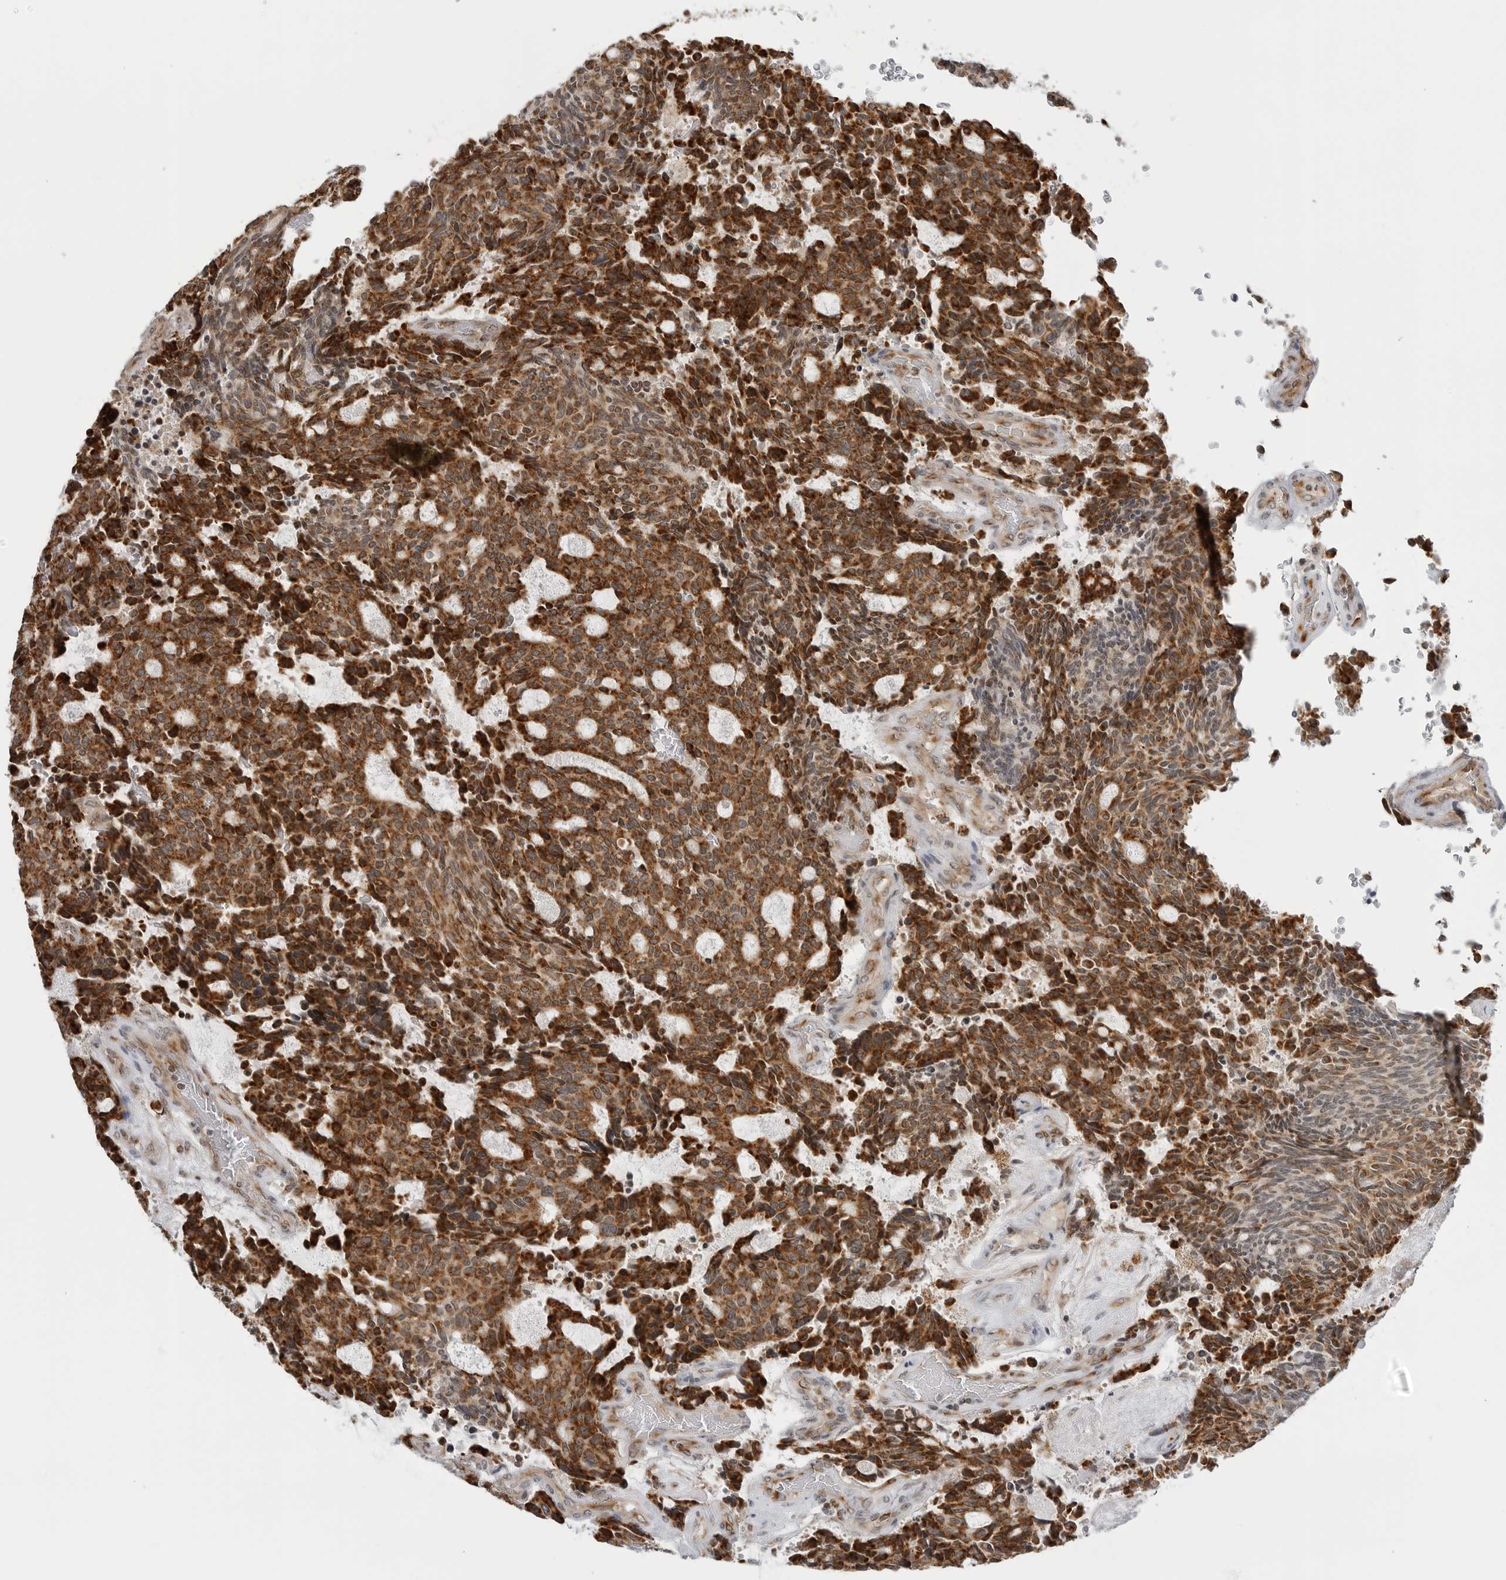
{"staining": {"intensity": "strong", "quantity": ">75%", "location": "cytoplasmic/membranous"}, "tissue": "carcinoid", "cell_type": "Tumor cells", "image_type": "cancer", "snomed": [{"axis": "morphology", "description": "Carcinoid, malignant, NOS"}, {"axis": "topography", "description": "Pancreas"}], "caption": "A photomicrograph of human malignant carcinoid stained for a protein exhibits strong cytoplasmic/membranous brown staining in tumor cells. (Stains: DAB (3,3'-diaminobenzidine) in brown, nuclei in blue, Microscopy: brightfield microscopy at high magnification).", "gene": "PEX2", "patient": {"sex": "female", "age": 54}}